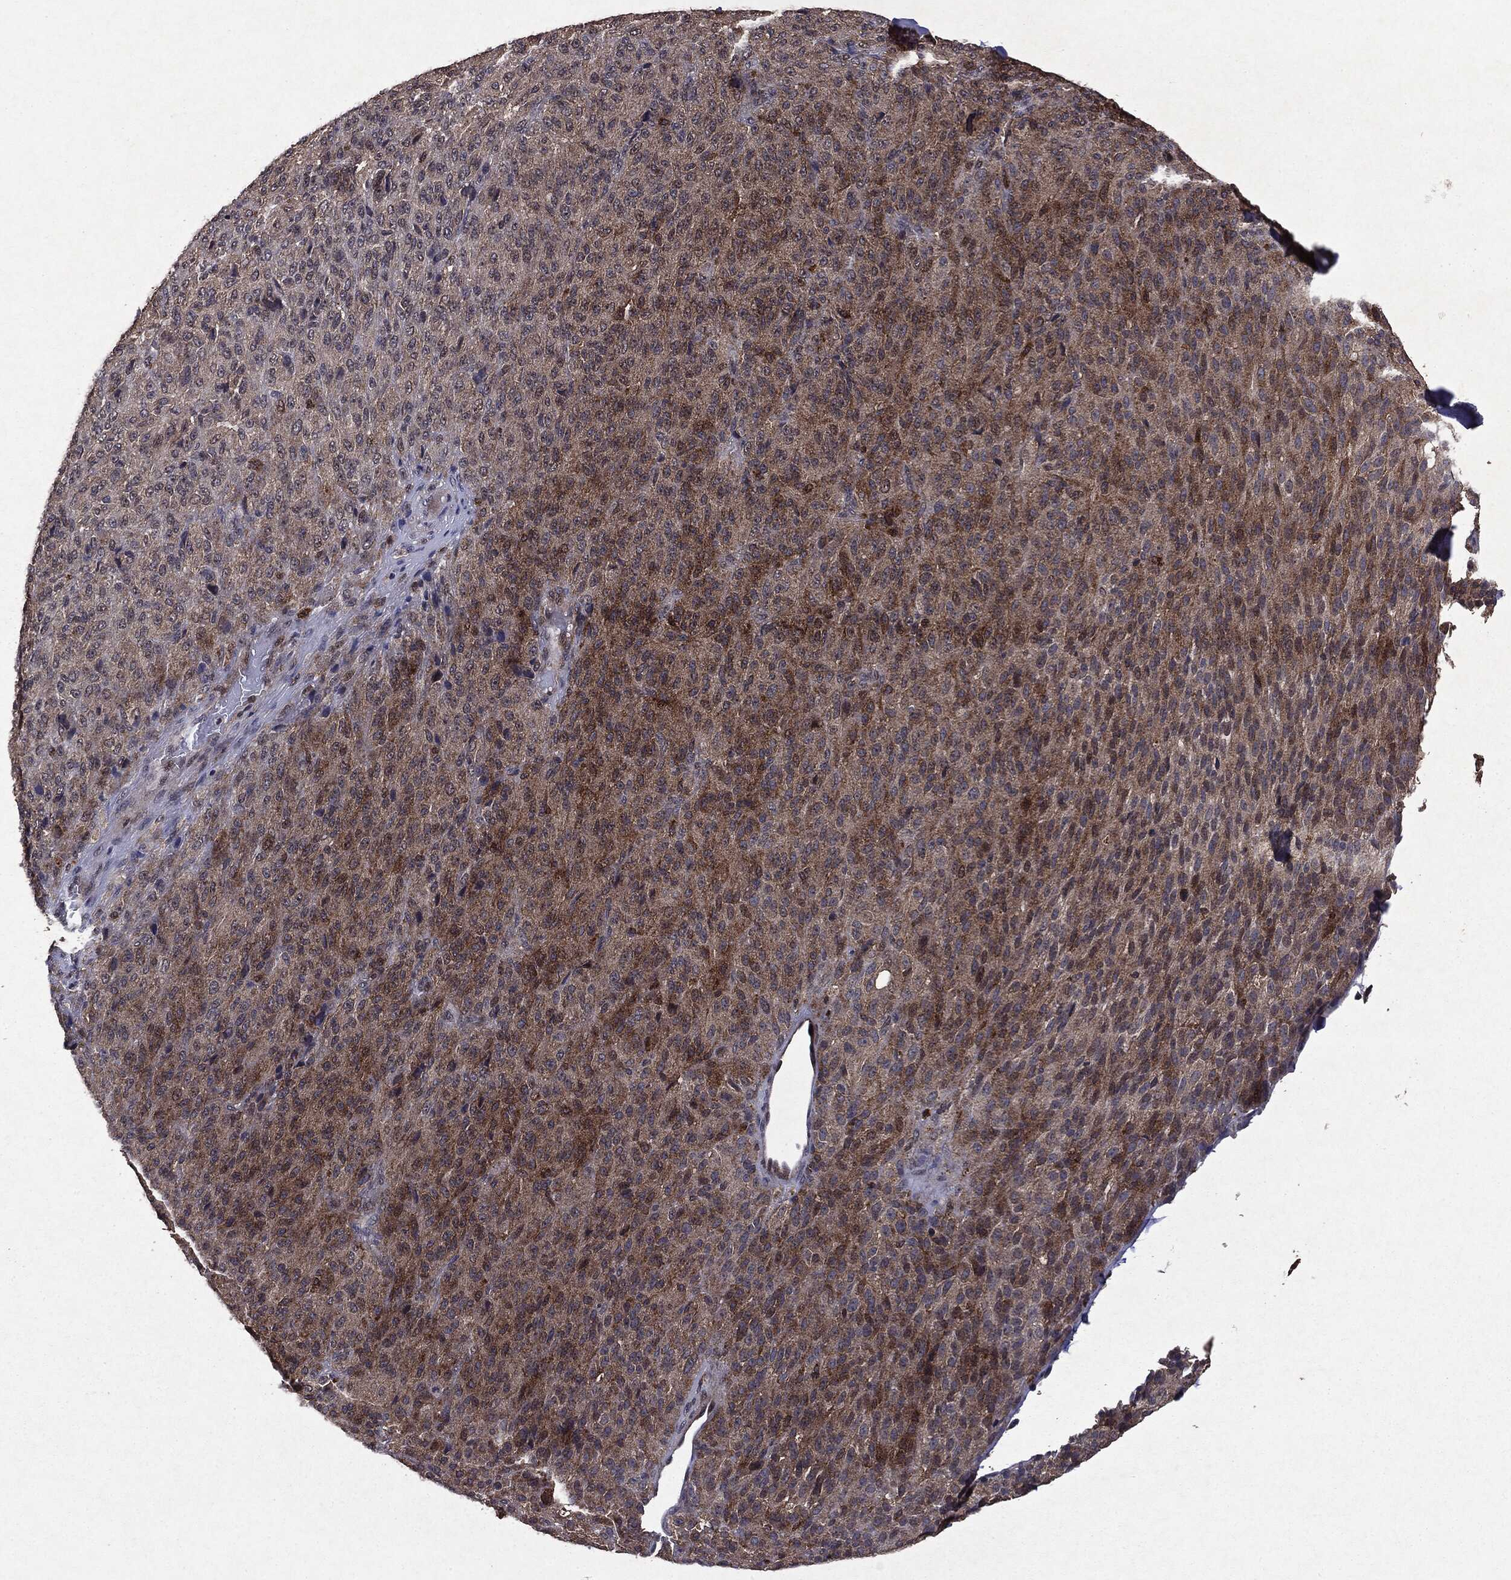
{"staining": {"intensity": "moderate", "quantity": "25%-75%", "location": "cytoplasmic/membranous"}, "tissue": "melanoma", "cell_type": "Tumor cells", "image_type": "cancer", "snomed": [{"axis": "morphology", "description": "Malignant melanoma, Metastatic site"}, {"axis": "topography", "description": "Brain"}], "caption": "Malignant melanoma (metastatic site) was stained to show a protein in brown. There is medium levels of moderate cytoplasmic/membranous expression in about 25%-75% of tumor cells.", "gene": "PTEN", "patient": {"sex": "female", "age": 56}}